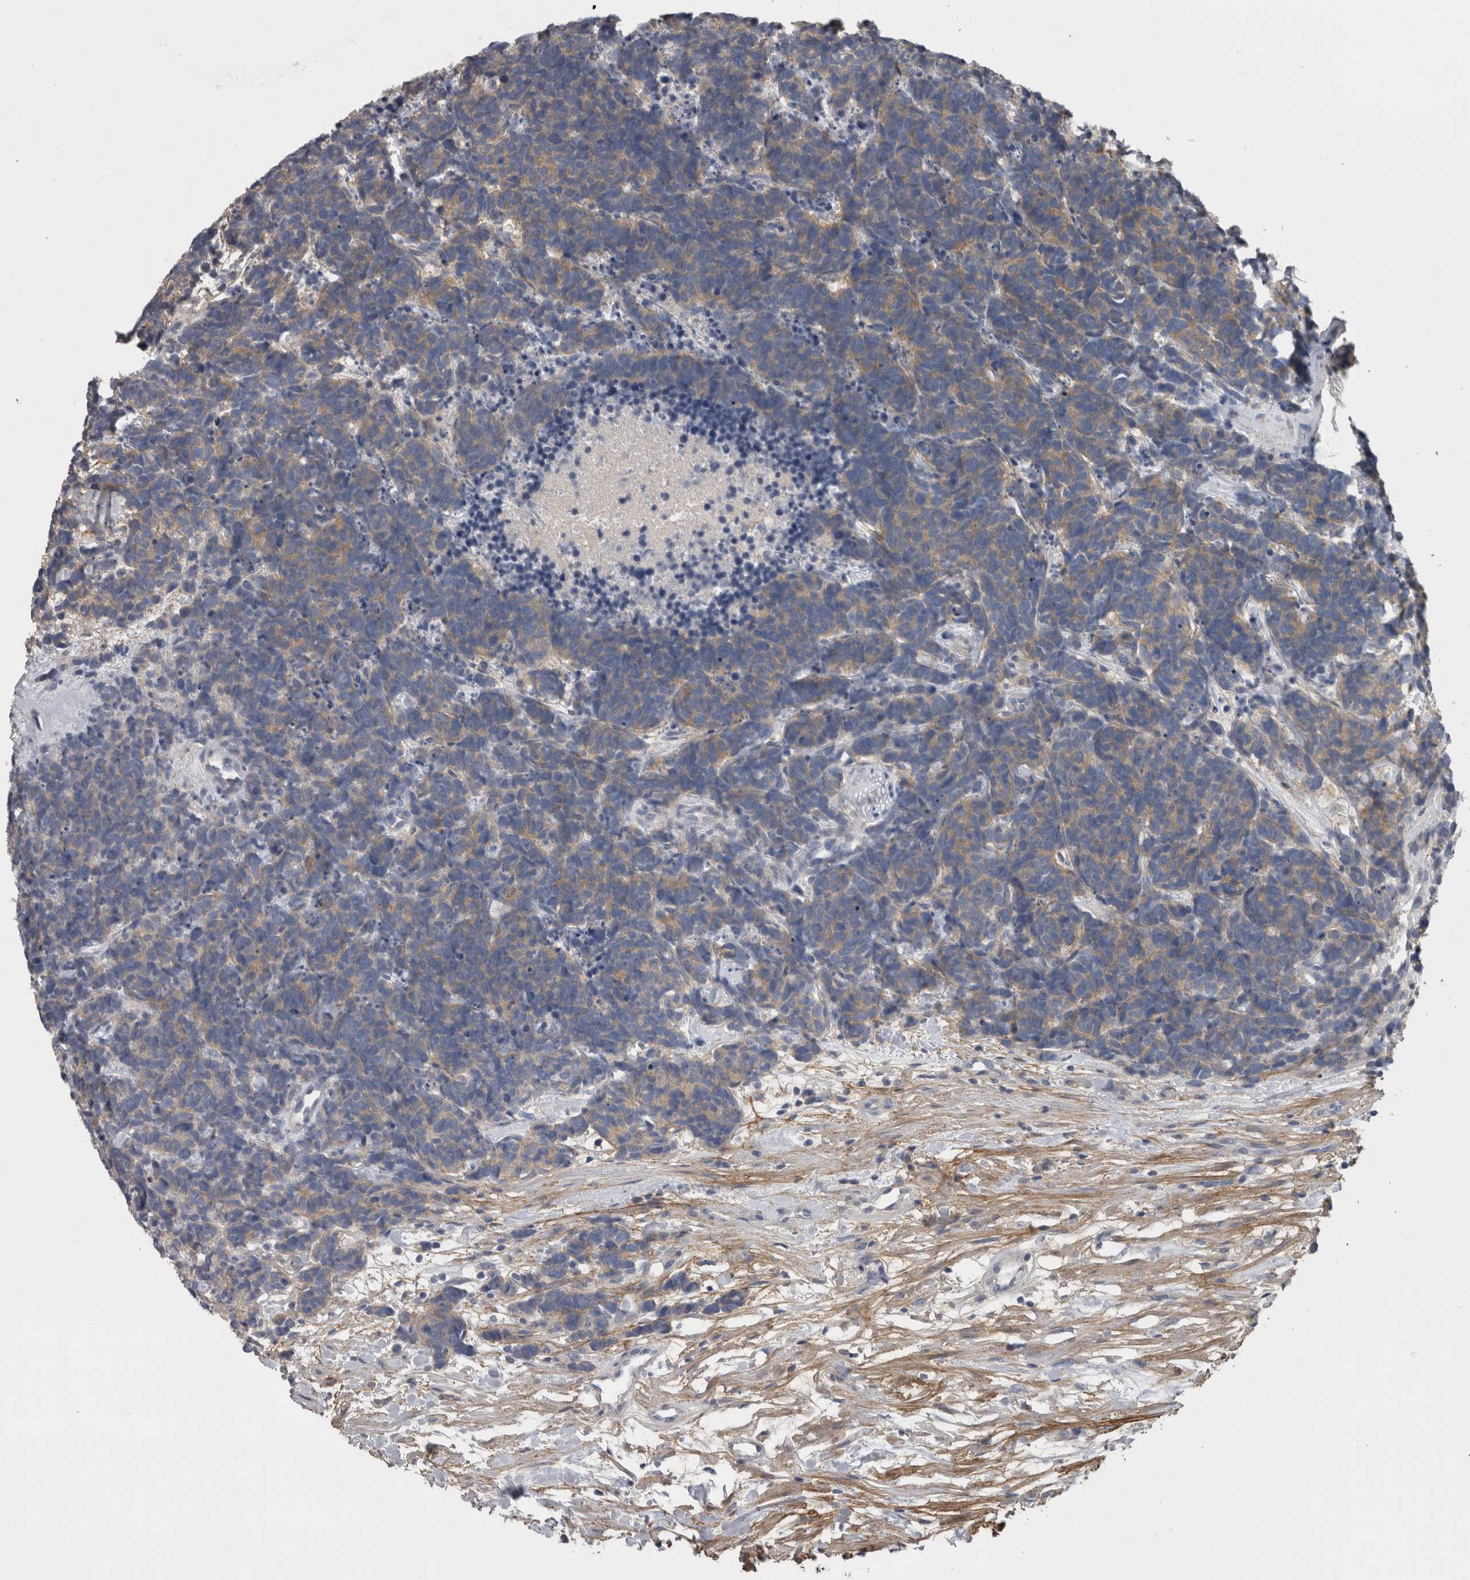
{"staining": {"intensity": "weak", "quantity": ">75%", "location": "cytoplasmic/membranous"}, "tissue": "carcinoid", "cell_type": "Tumor cells", "image_type": "cancer", "snomed": [{"axis": "morphology", "description": "Carcinoma, NOS"}, {"axis": "morphology", "description": "Carcinoid, malignant, NOS"}, {"axis": "topography", "description": "Urinary bladder"}], "caption": "IHC of carcinoid shows low levels of weak cytoplasmic/membranous staining in about >75% of tumor cells. The staining was performed using DAB (3,3'-diaminobenzidine) to visualize the protein expression in brown, while the nuclei were stained in blue with hematoxylin (Magnification: 20x).", "gene": "EFEMP2", "patient": {"sex": "male", "age": 57}}